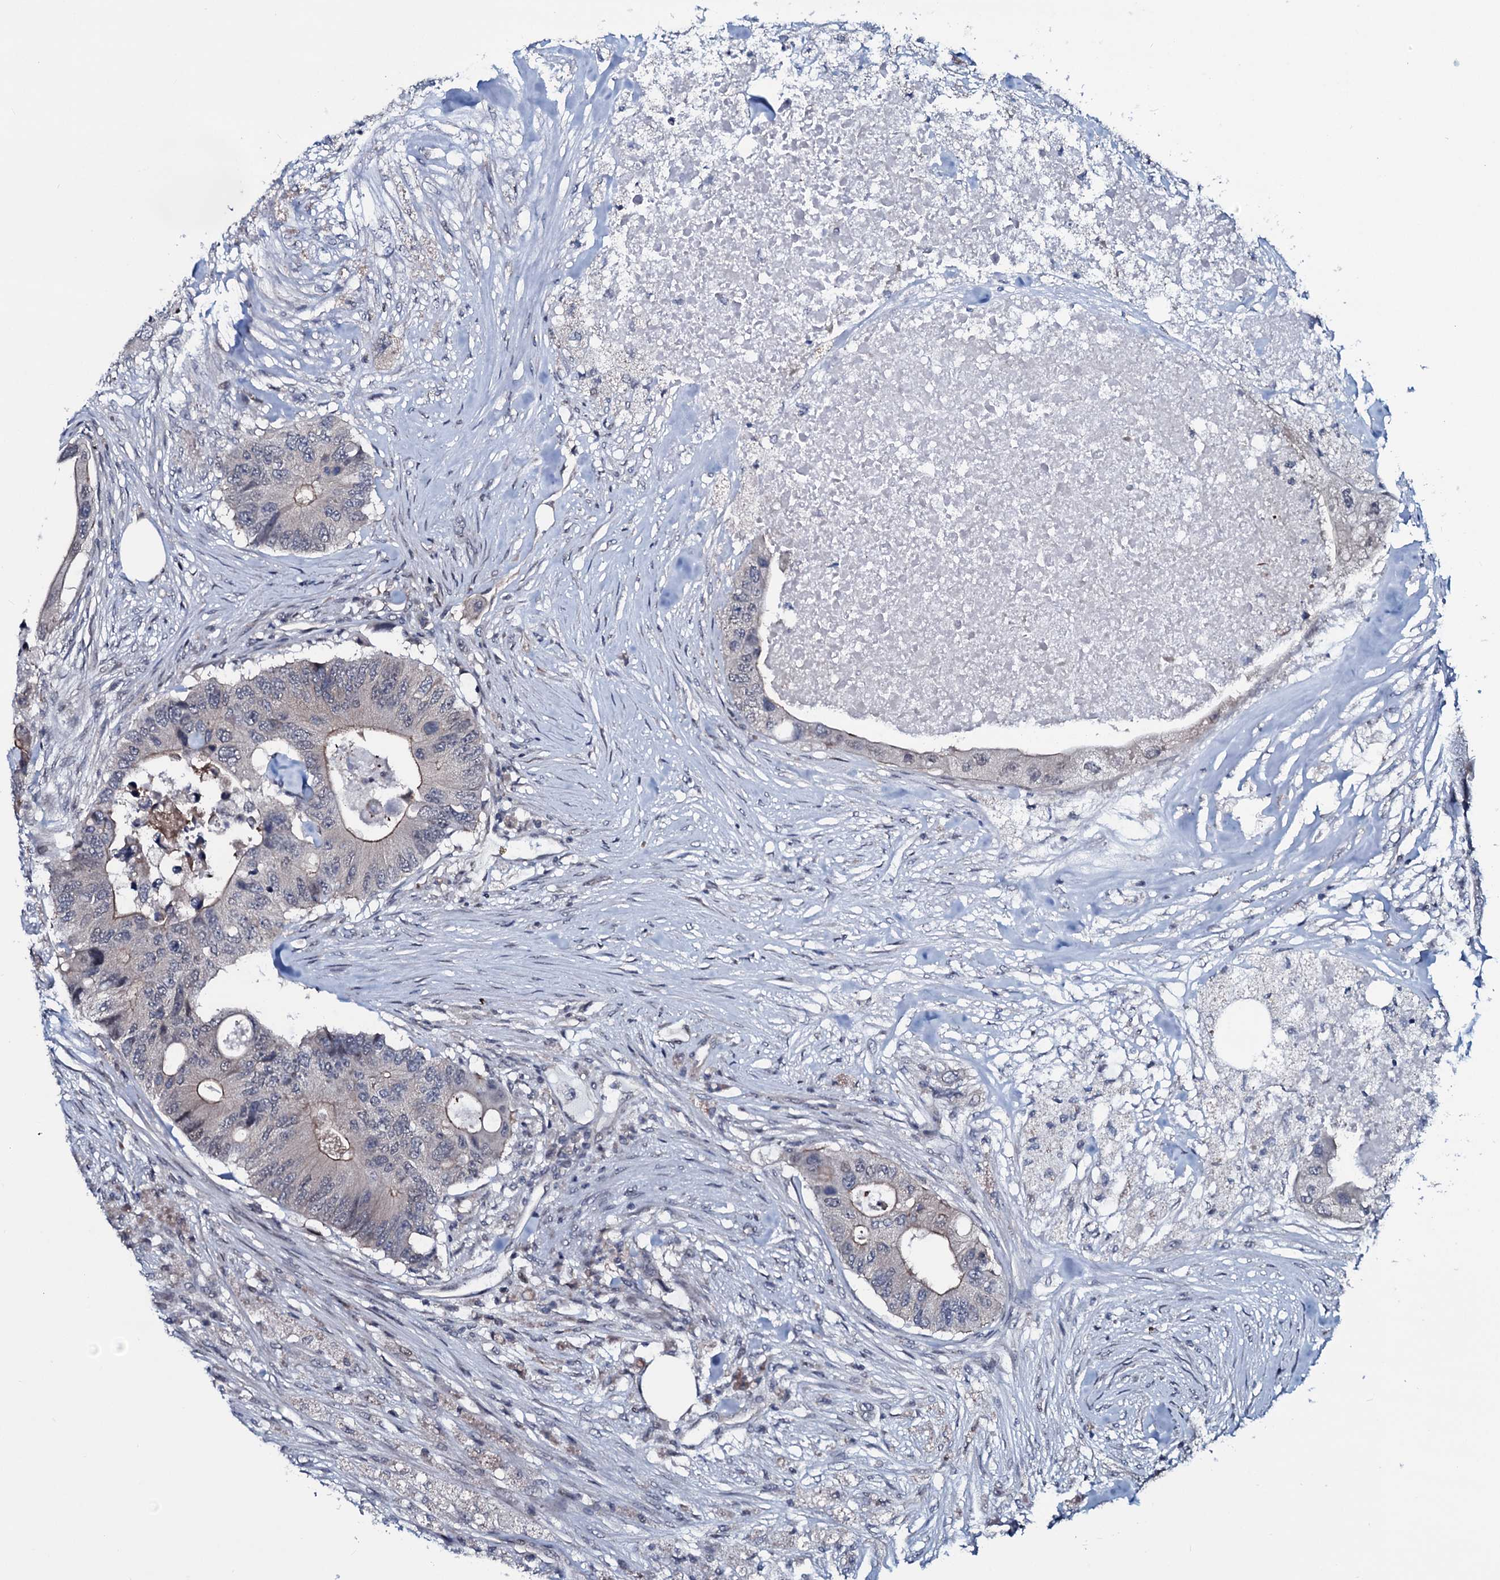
{"staining": {"intensity": "moderate", "quantity": "<25%", "location": "cytoplasmic/membranous"}, "tissue": "colorectal cancer", "cell_type": "Tumor cells", "image_type": "cancer", "snomed": [{"axis": "morphology", "description": "Adenocarcinoma, NOS"}, {"axis": "topography", "description": "Colon"}], "caption": "Adenocarcinoma (colorectal) stained with DAB IHC displays low levels of moderate cytoplasmic/membranous staining in approximately <25% of tumor cells.", "gene": "OGFOD2", "patient": {"sex": "male", "age": 71}}